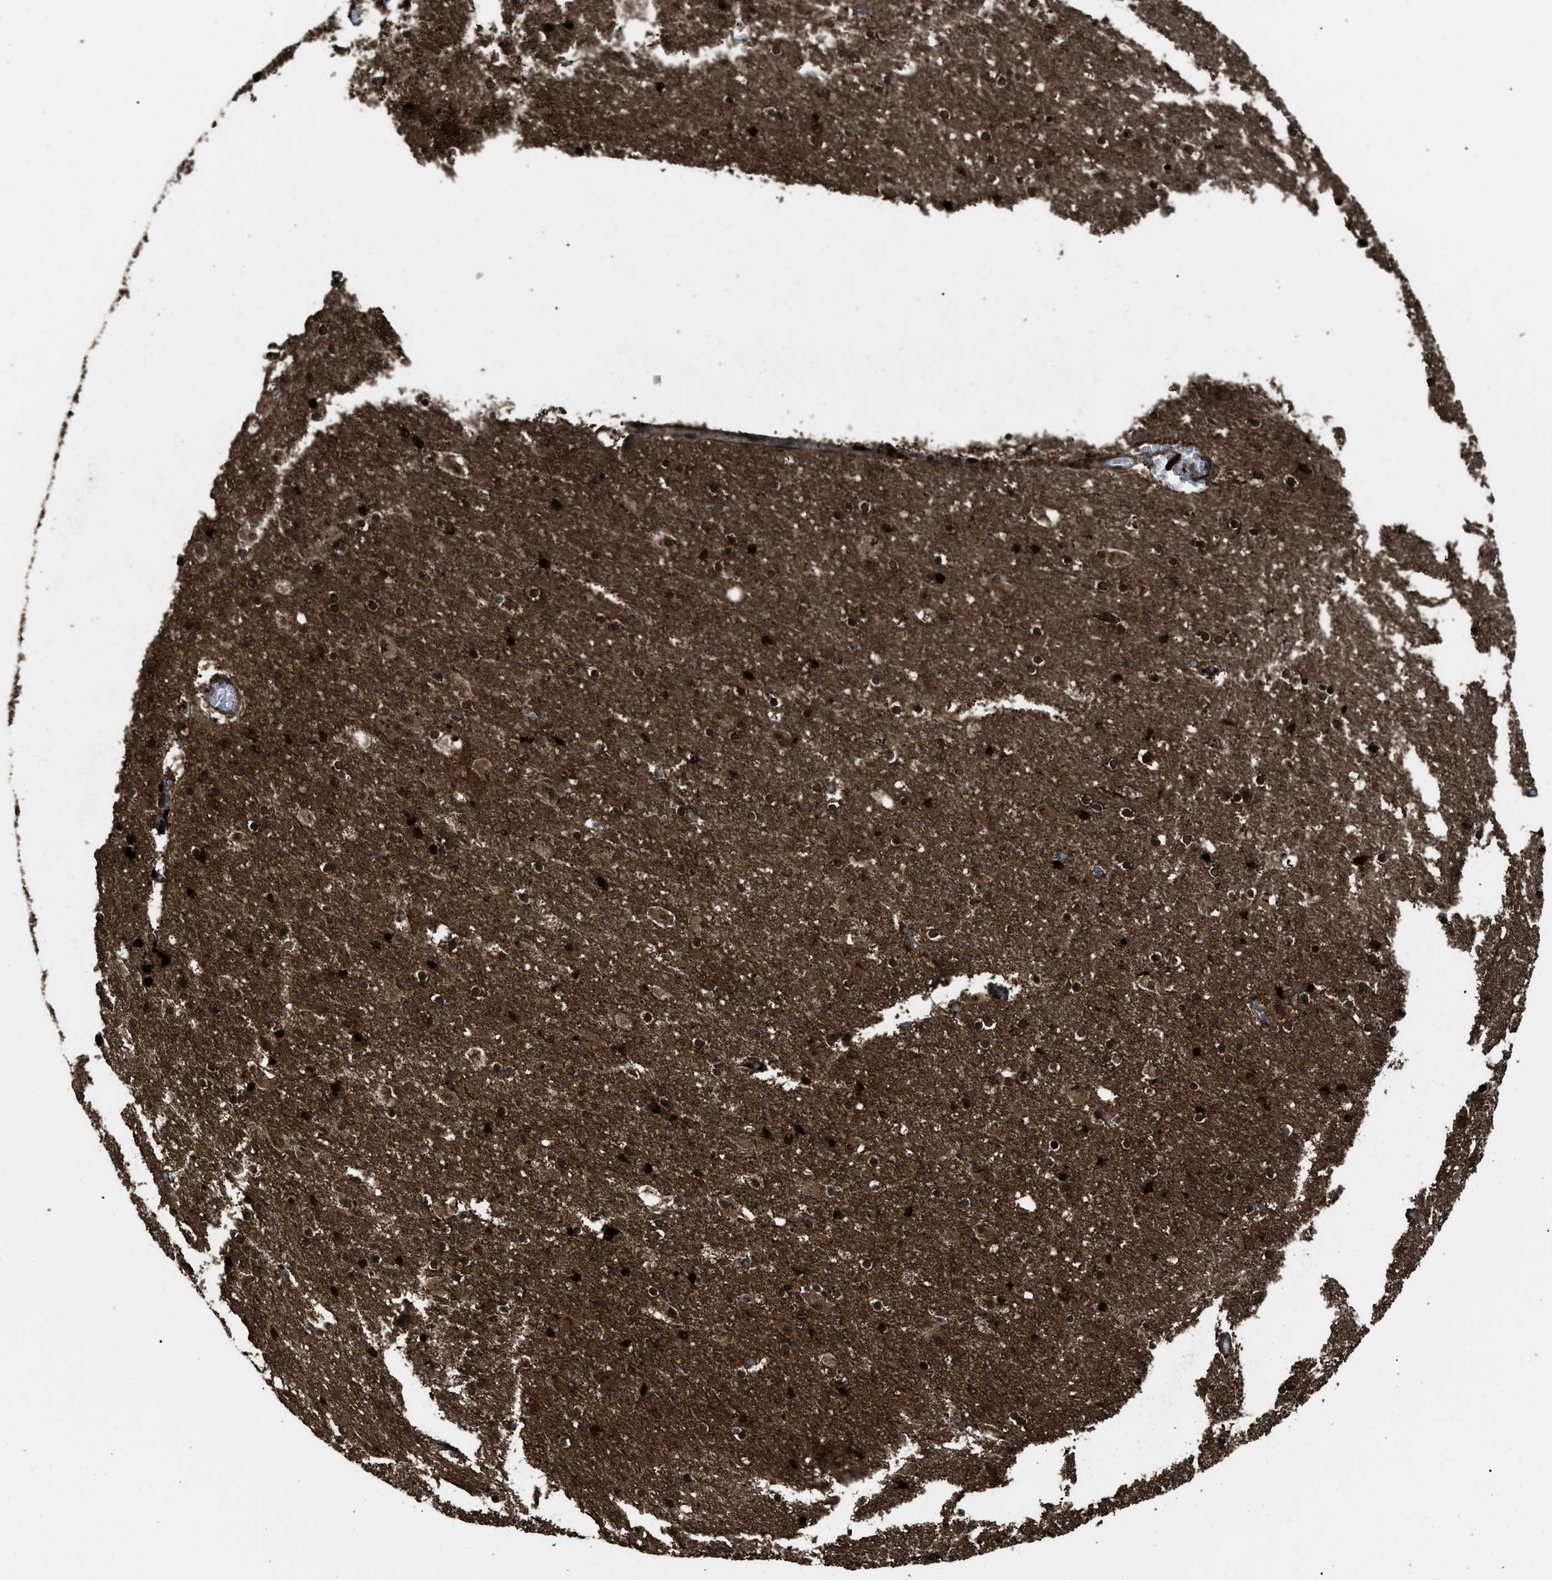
{"staining": {"intensity": "strong", "quantity": ">75%", "location": "cytoplasmic/membranous,nuclear"}, "tissue": "hippocampus", "cell_type": "Glial cells", "image_type": "normal", "snomed": [{"axis": "morphology", "description": "Normal tissue, NOS"}, {"axis": "topography", "description": "Hippocampus"}], "caption": "This micrograph exhibits unremarkable hippocampus stained with IHC to label a protein in brown. The cytoplasmic/membranous,nuclear of glial cells show strong positivity for the protein. Nuclei are counter-stained blue.", "gene": "IRAK4", "patient": {"sex": "male", "age": 45}}